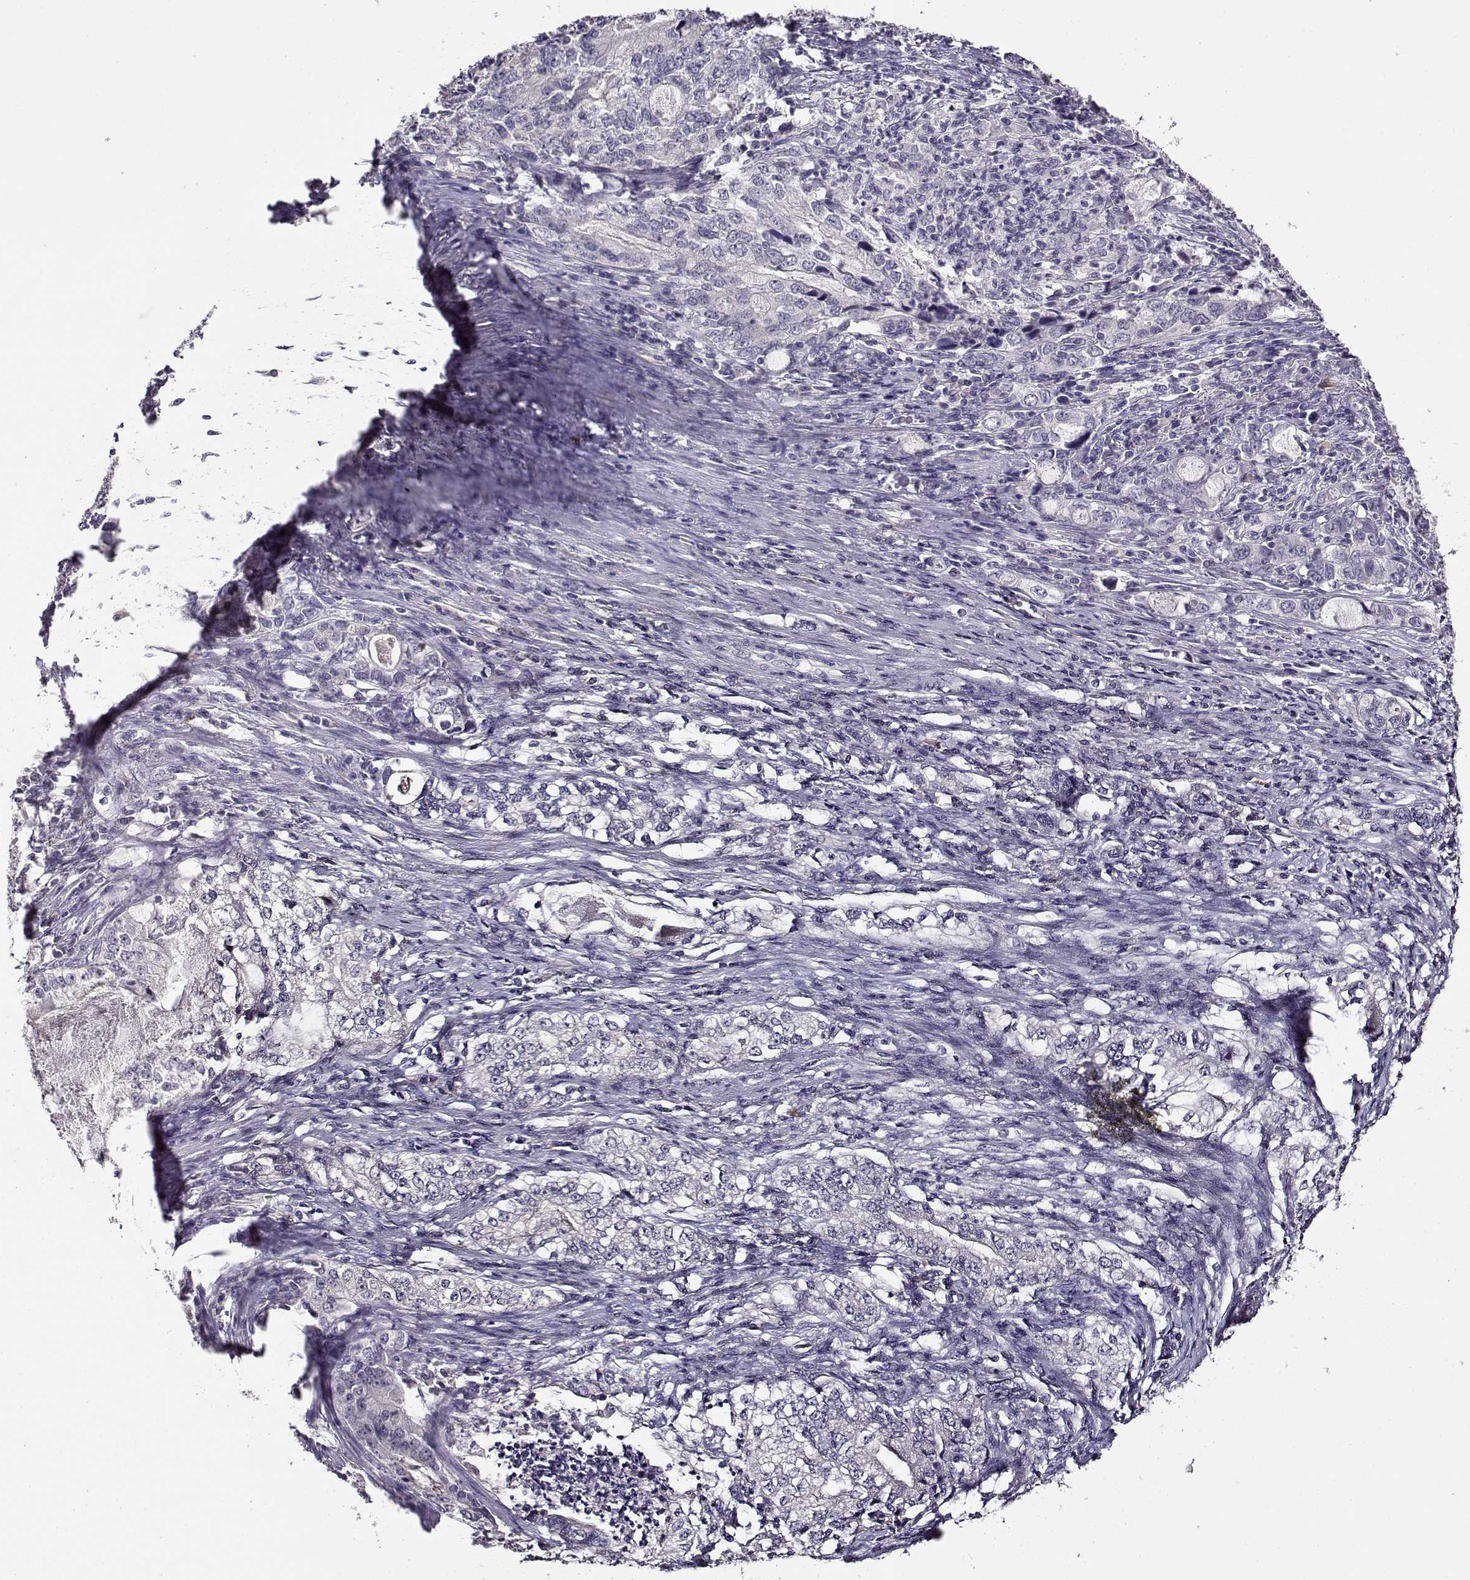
{"staining": {"intensity": "negative", "quantity": "none", "location": "none"}, "tissue": "stomach cancer", "cell_type": "Tumor cells", "image_type": "cancer", "snomed": [{"axis": "morphology", "description": "Adenocarcinoma, NOS"}, {"axis": "topography", "description": "Stomach, lower"}], "caption": "The histopathology image displays no staining of tumor cells in stomach adenocarcinoma.", "gene": "RHOXF2", "patient": {"sex": "female", "age": 72}}